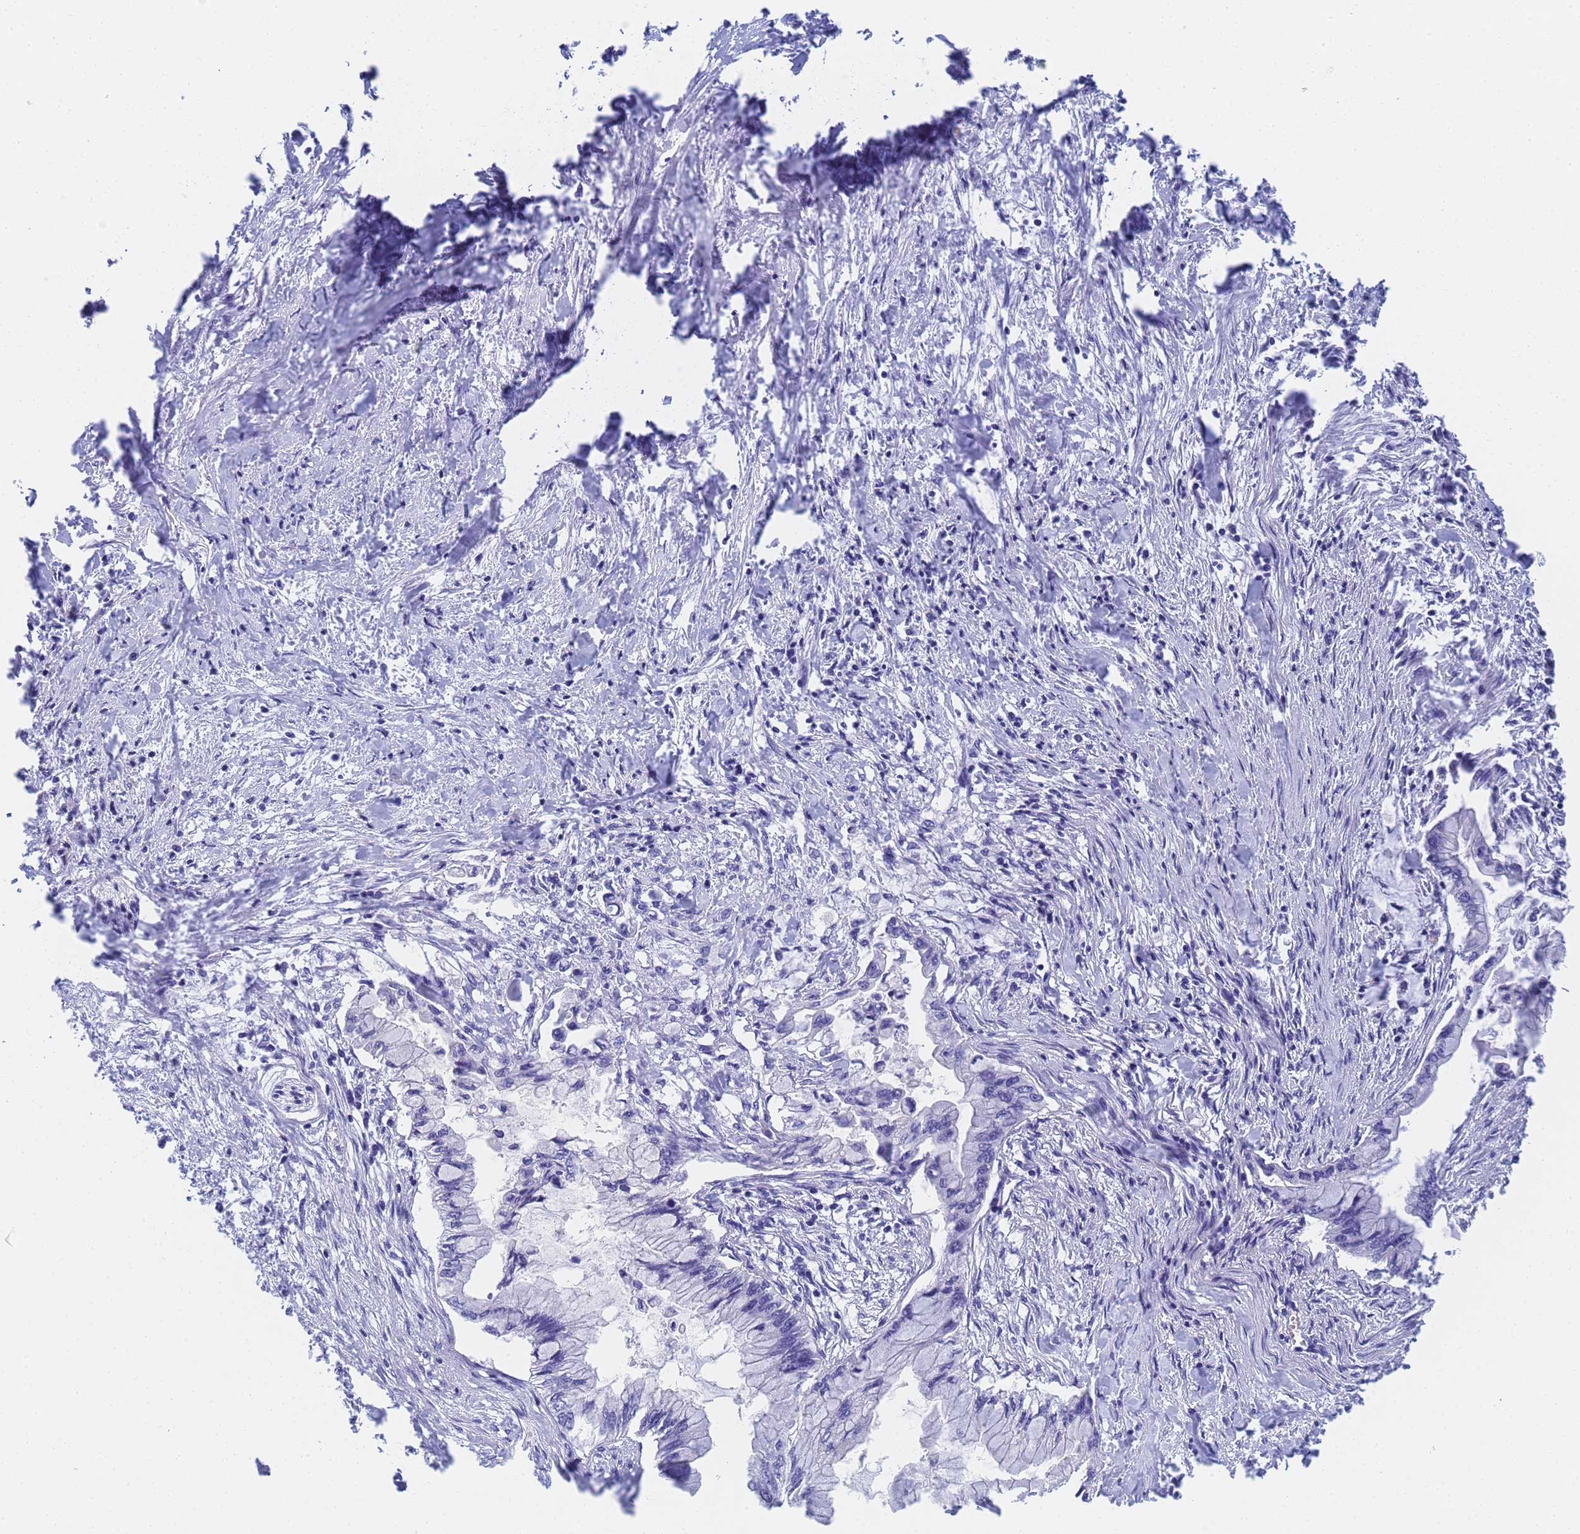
{"staining": {"intensity": "negative", "quantity": "none", "location": "none"}, "tissue": "pancreatic cancer", "cell_type": "Tumor cells", "image_type": "cancer", "snomed": [{"axis": "morphology", "description": "Adenocarcinoma, NOS"}, {"axis": "topography", "description": "Pancreas"}], "caption": "This photomicrograph is of adenocarcinoma (pancreatic) stained with IHC to label a protein in brown with the nuclei are counter-stained blue. There is no positivity in tumor cells. Nuclei are stained in blue.", "gene": "STATH", "patient": {"sex": "male", "age": 48}}